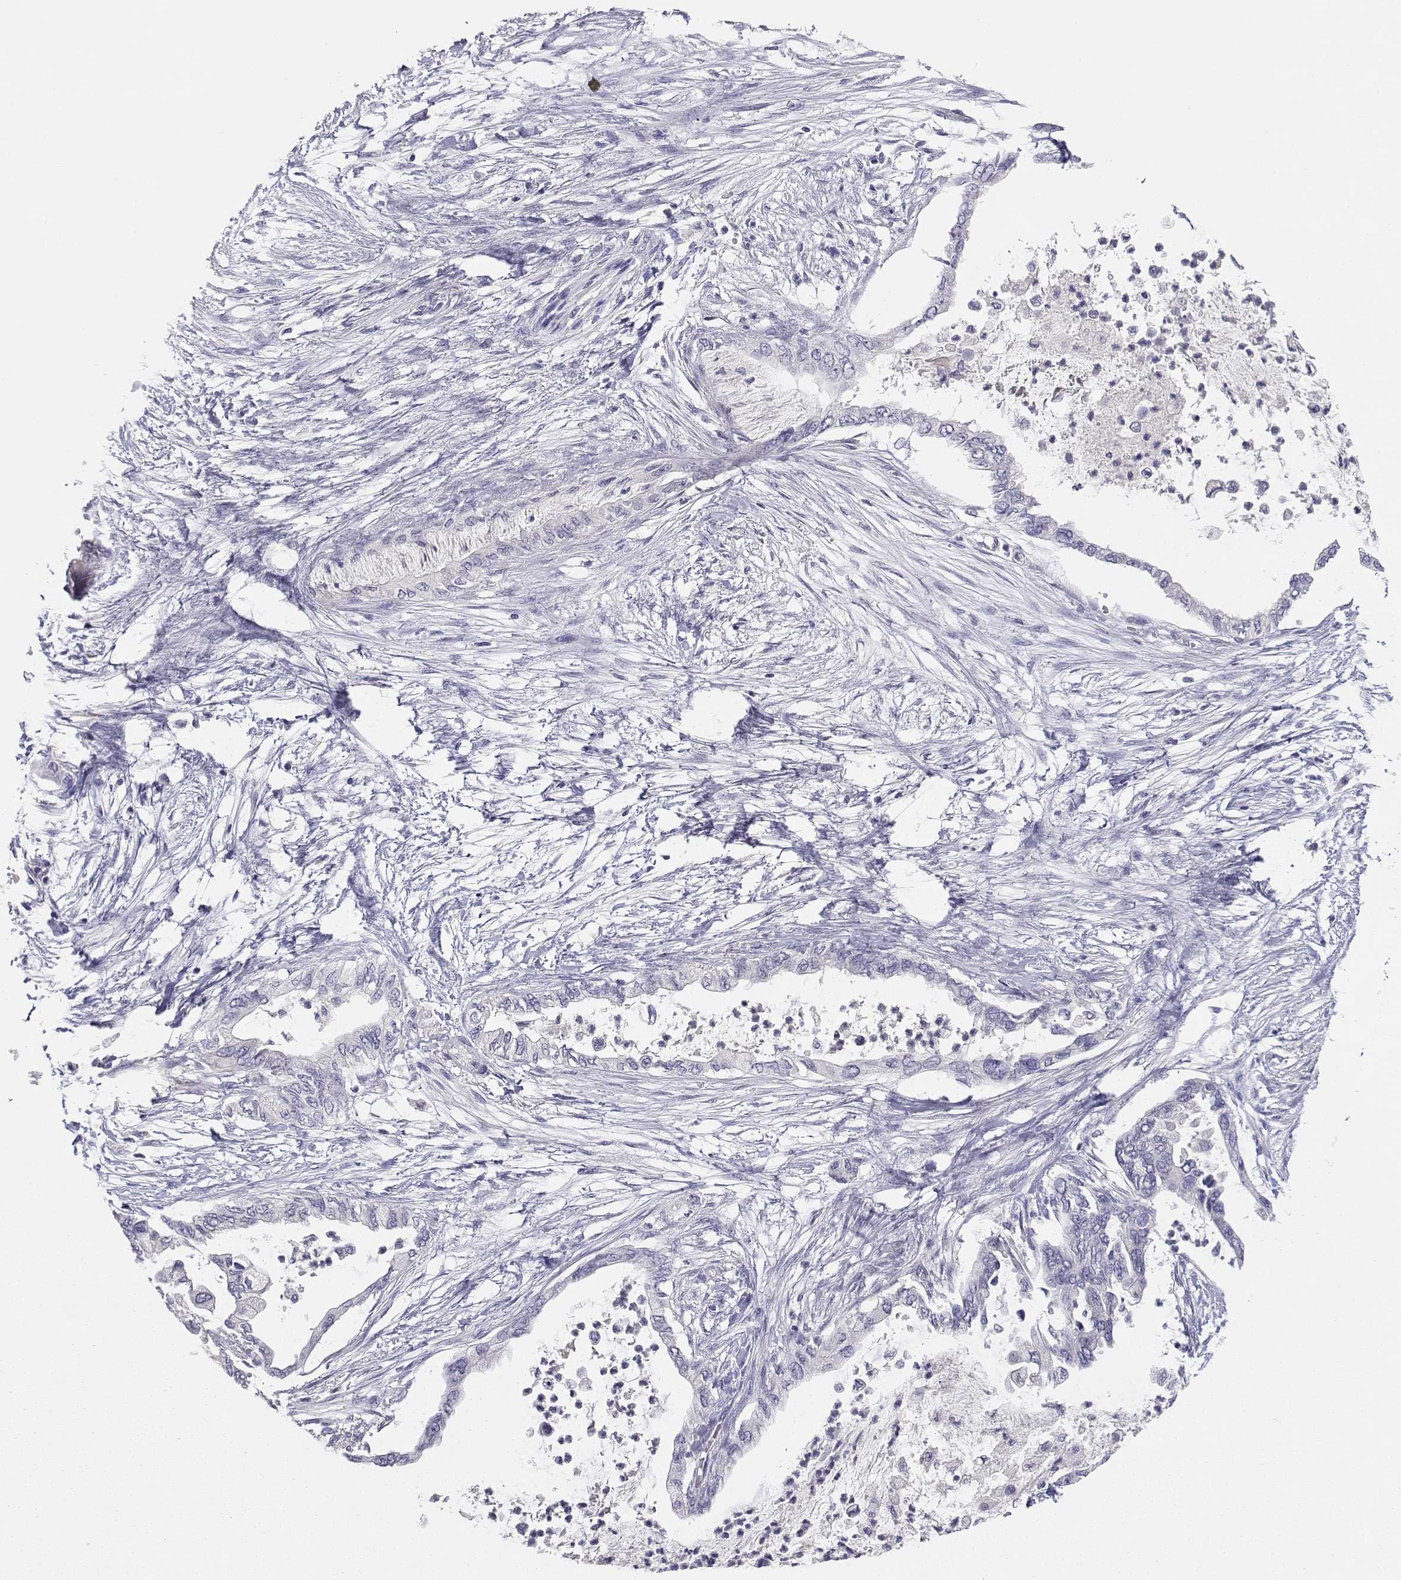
{"staining": {"intensity": "negative", "quantity": "none", "location": "none"}, "tissue": "pancreatic cancer", "cell_type": "Tumor cells", "image_type": "cancer", "snomed": [{"axis": "morphology", "description": "Normal tissue, NOS"}, {"axis": "morphology", "description": "Adenocarcinoma, NOS"}, {"axis": "topography", "description": "Pancreas"}, {"axis": "topography", "description": "Duodenum"}], "caption": "A high-resolution photomicrograph shows immunohistochemistry (IHC) staining of adenocarcinoma (pancreatic), which reveals no significant staining in tumor cells.", "gene": "ADA", "patient": {"sex": "female", "age": 60}}